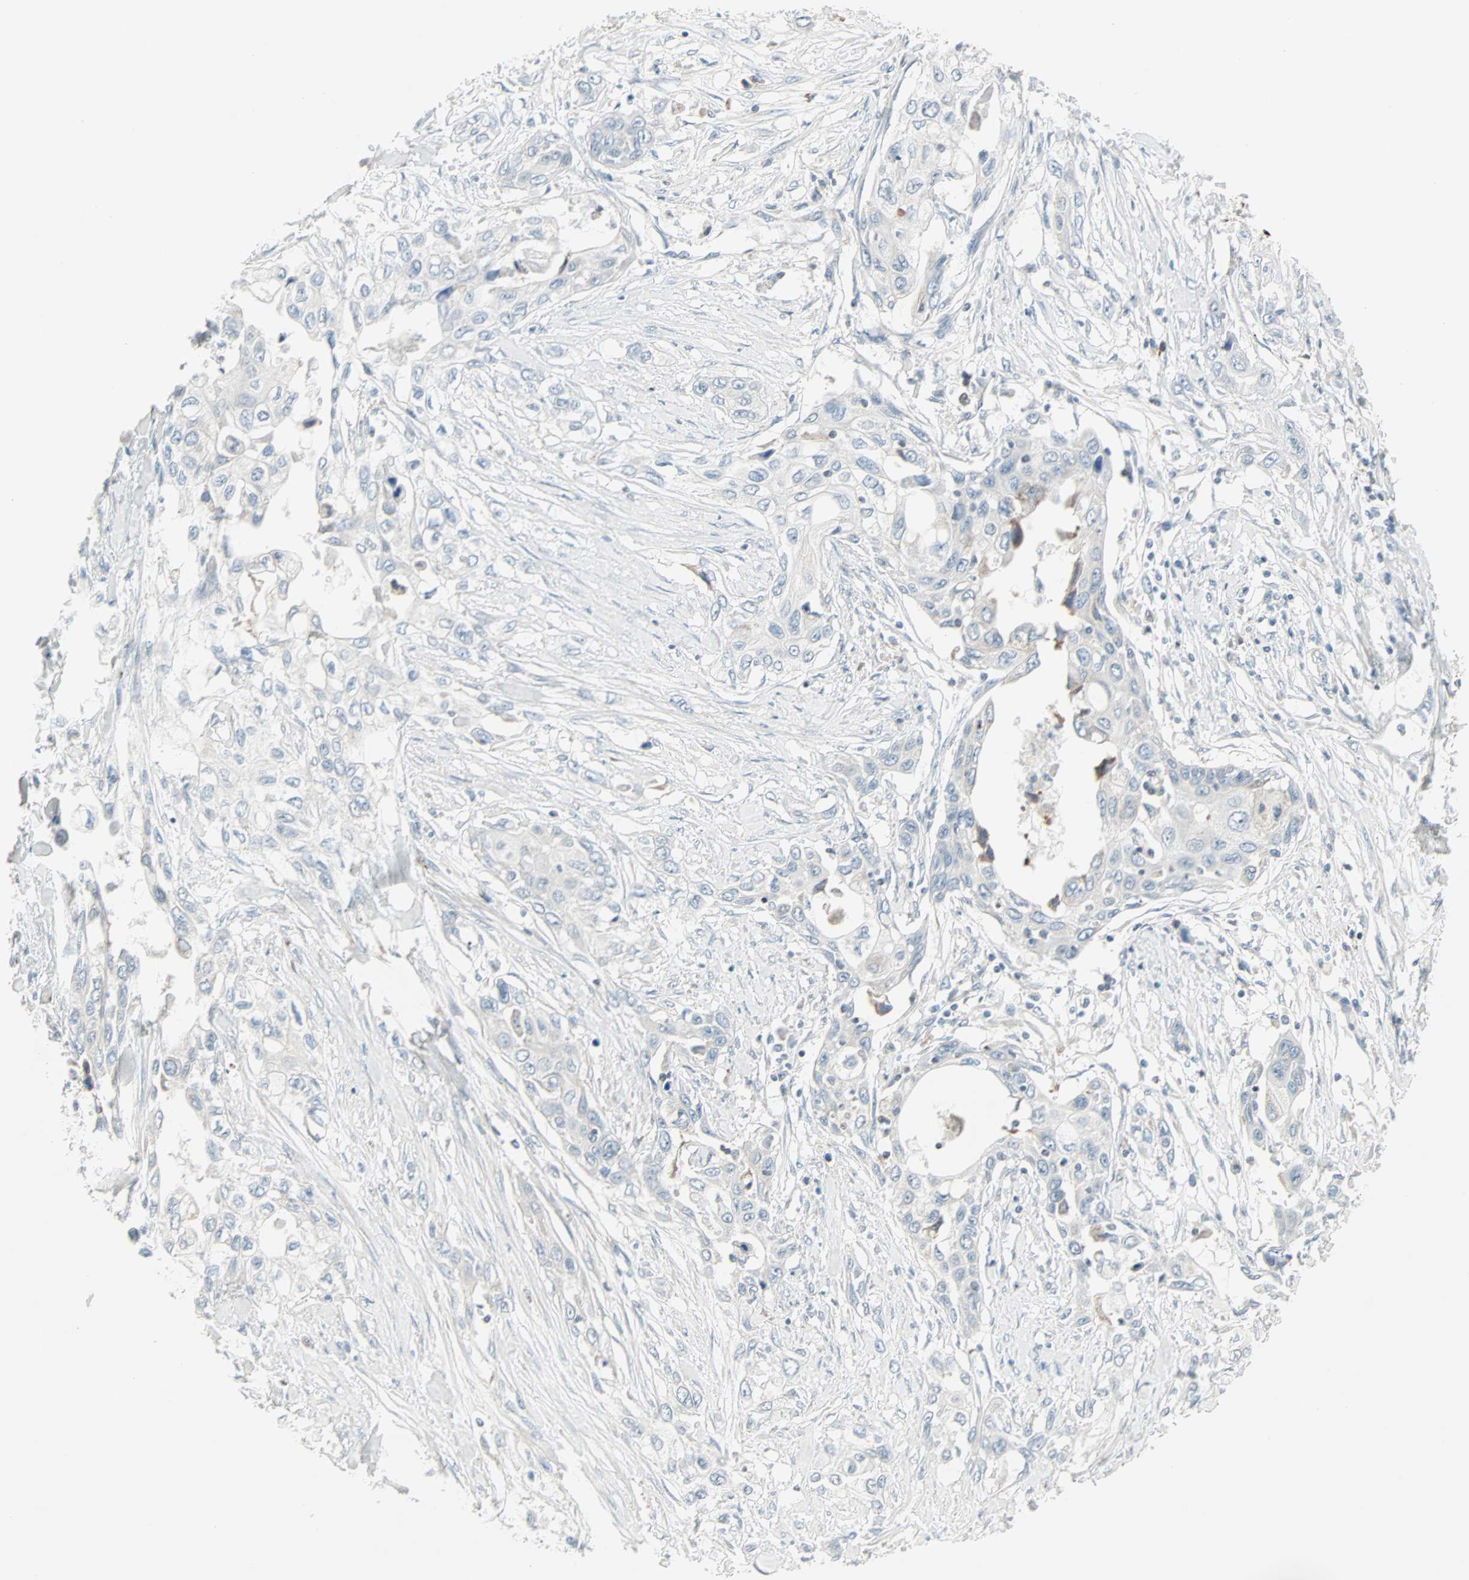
{"staining": {"intensity": "negative", "quantity": "none", "location": "none"}, "tissue": "pancreatic cancer", "cell_type": "Tumor cells", "image_type": "cancer", "snomed": [{"axis": "morphology", "description": "Adenocarcinoma, NOS"}, {"axis": "topography", "description": "Pancreas"}], "caption": "The immunohistochemistry micrograph has no significant positivity in tumor cells of pancreatic cancer tissue. (DAB (3,3'-diaminobenzidine) immunohistochemistry (IHC) visualized using brightfield microscopy, high magnification).", "gene": "IDH2", "patient": {"sex": "female", "age": 70}}